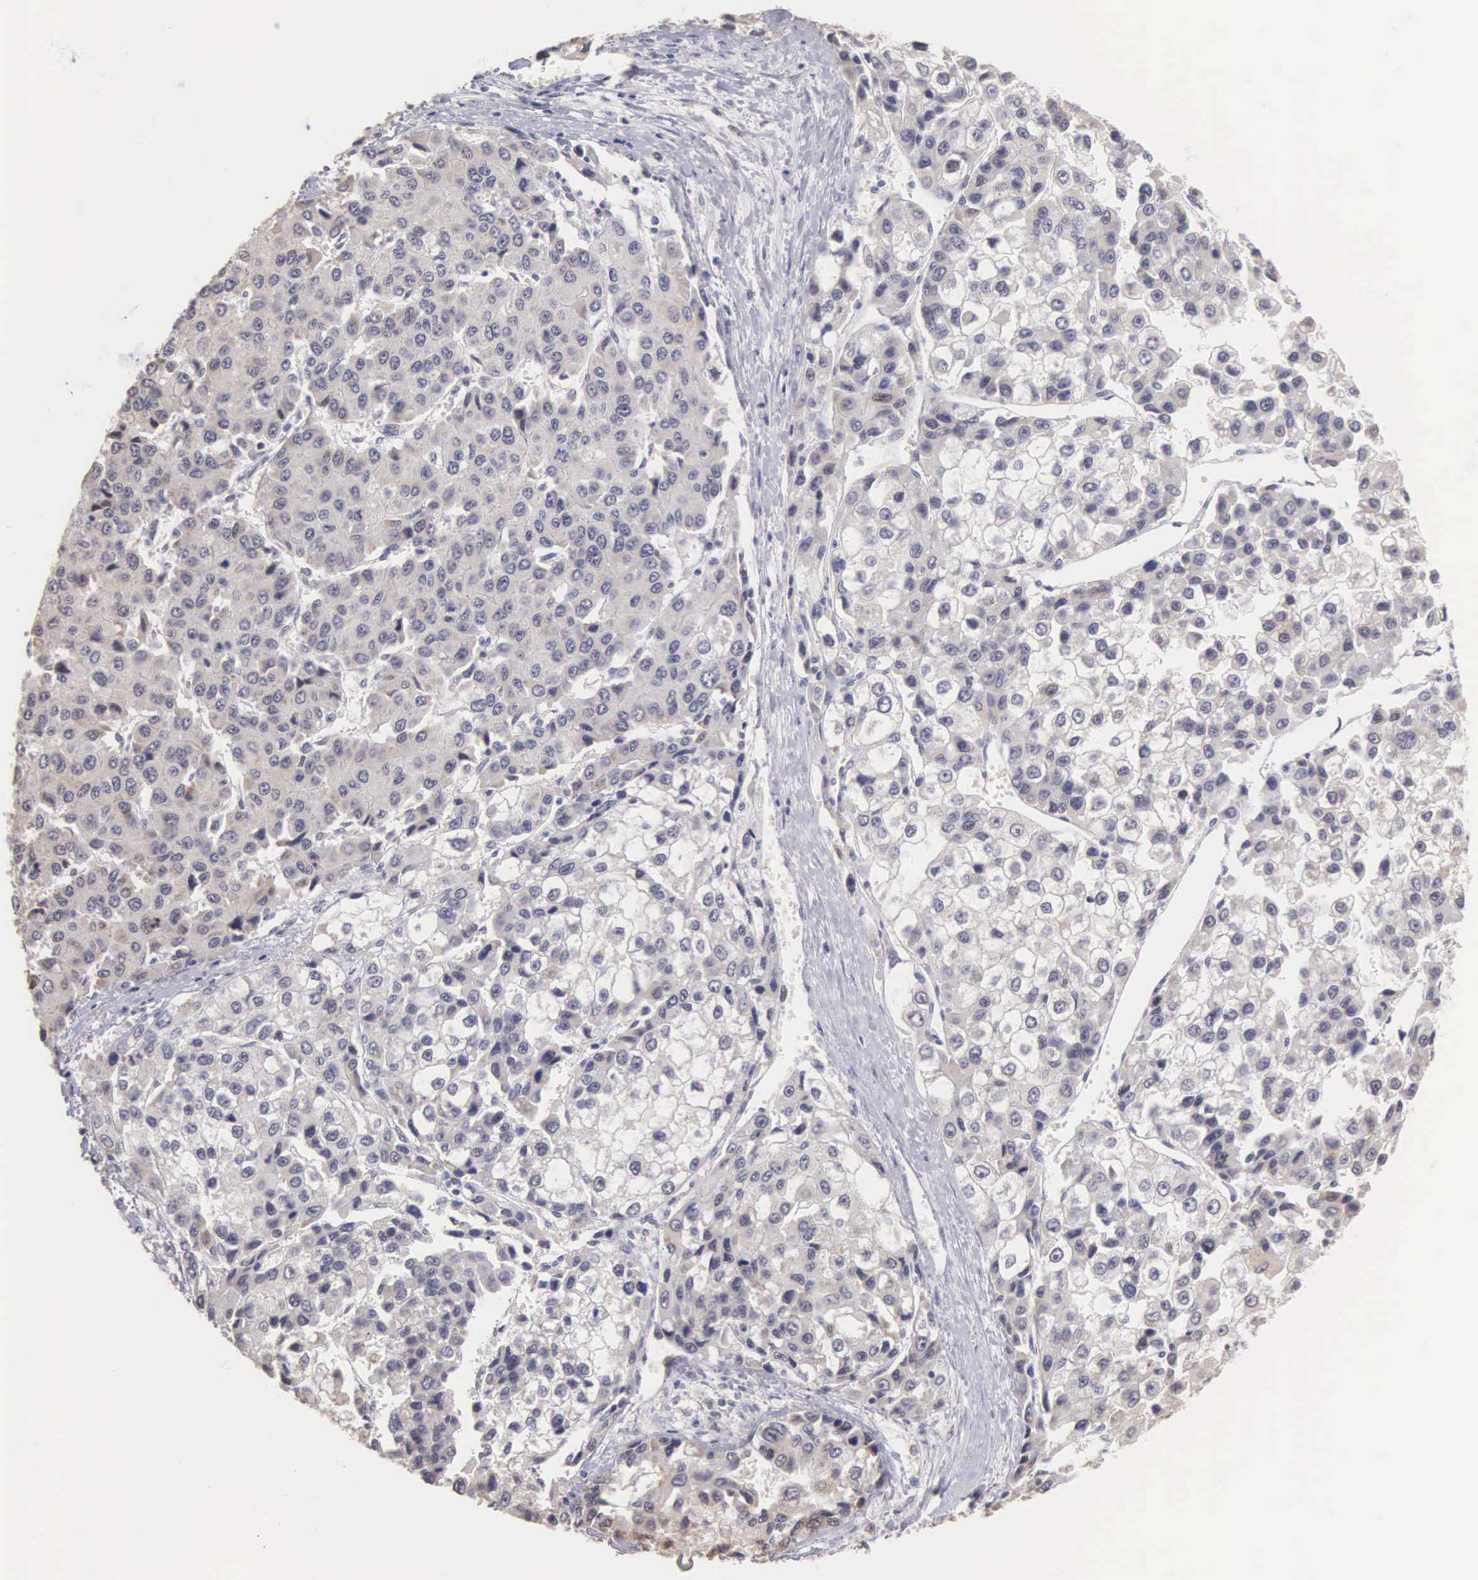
{"staining": {"intensity": "weak", "quantity": "<25%", "location": "cytoplasmic/membranous,nuclear"}, "tissue": "liver cancer", "cell_type": "Tumor cells", "image_type": "cancer", "snomed": [{"axis": "morphology", "description": "Carcinoma, Hepatocellular, NOS"}, {"axis": "topography", "description": "Liver"}], "caption": "Tumor cells are negative for brown protein staining in liver hepatocellular carcinoma. Nuclei are stained in blue.", "gene": "HMGXB4", "patient": {"sex": "female", "age": 66}}